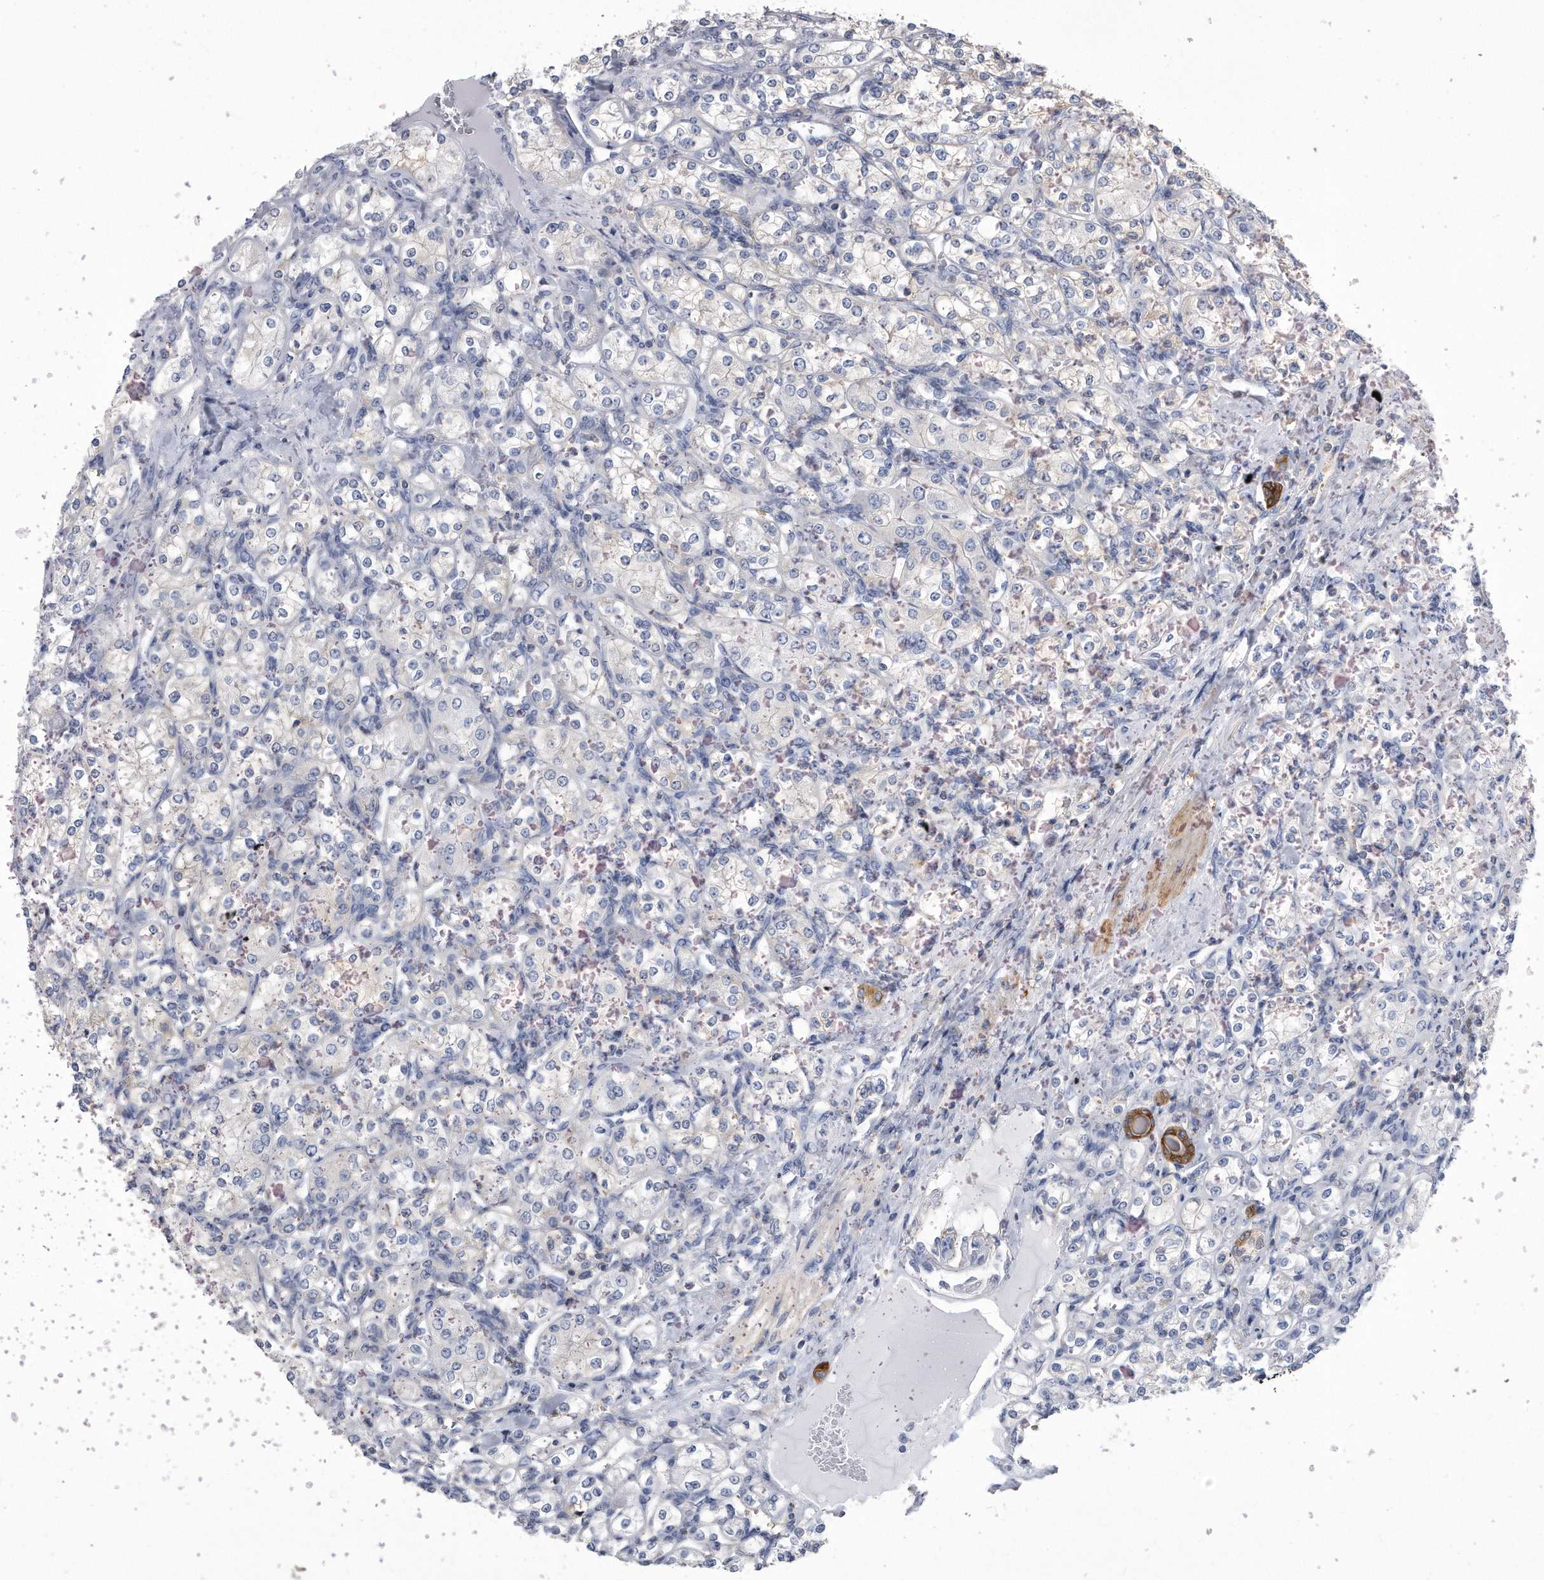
{"staining": {"intensity": "negative", "quantity": "none", "location": "none"}, "tissue": "renal cancer", "cell_type": "Tumor cells", "image_type": "cancer", "snomed": [{"axis": "morphology", "description": "Adenocarcinoma, NOS"}, {"axis": "topography", "description": "Kidney"}], "caption": "Immunohistochemistry micrograph of neoplastic tissue: human renal adenocarcinoma stained with DAB (3,3'-diaminobenzidine) demonstrates no significant protein expression in tumor cells.", "gene": "PYGB", "patient": {"sex": "male", "age": 77}}